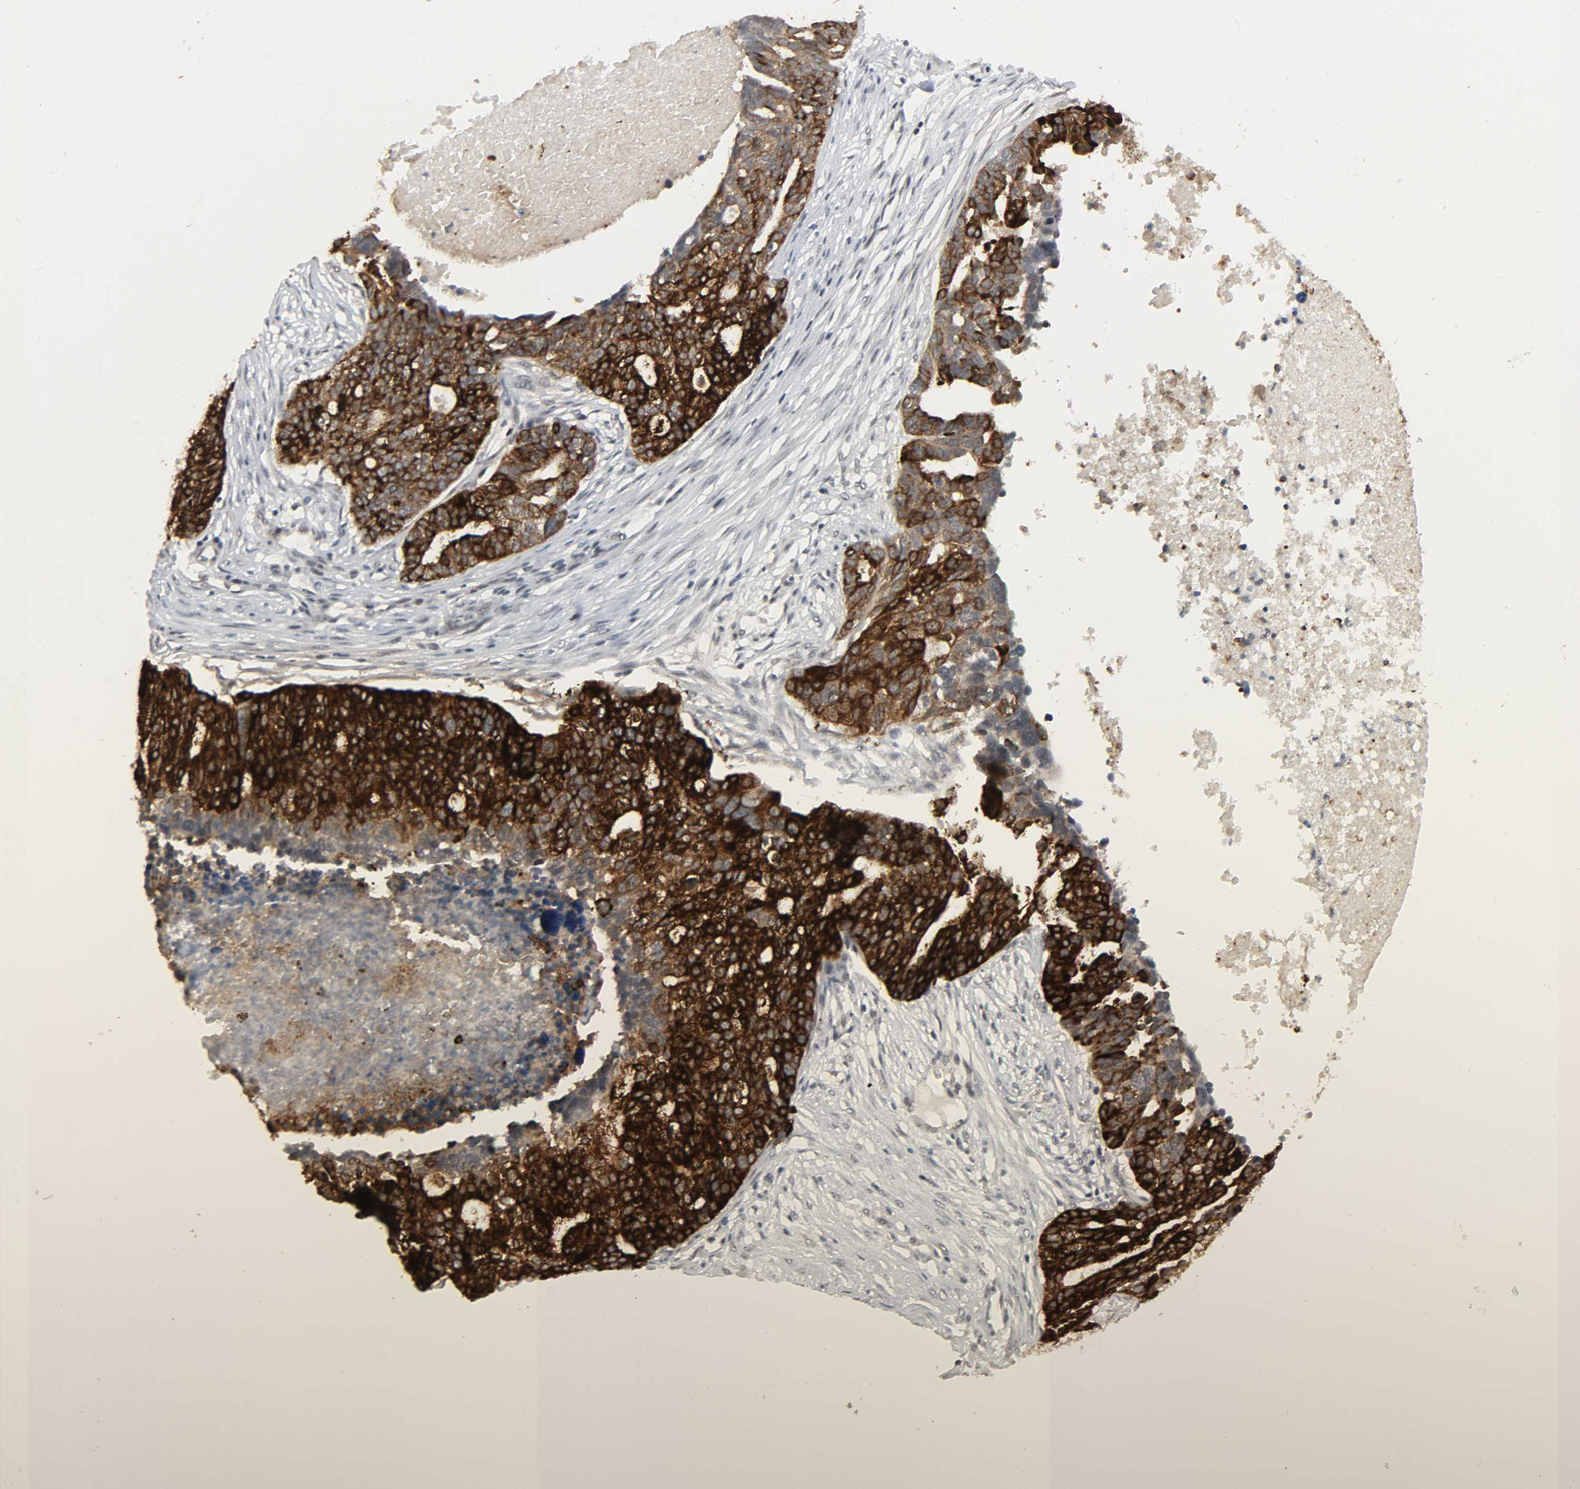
{"staining": {"intensity": "strong", "quantity": ">75%", "location": "cytoplasmic/membranous"}, "tissue": "ovarian cancer", "cell_type": "Tumor cells", "image_type": "cancer", "snomed": [{"axis": "morphology", "description": "Cystadenocarcinoma, serous, NOS"}, {"axis": "topography", "description": "Ovary"}], "caption": "Immunohistochemical staining of serous cystadenocarcinoma (ovarian) exhibits high levels of strong cytoplasmic/membranous protein staining in approximately >75% of tumor cells.", "gene": "MUC1", "patient": {"sex": "female", "age": 59}}